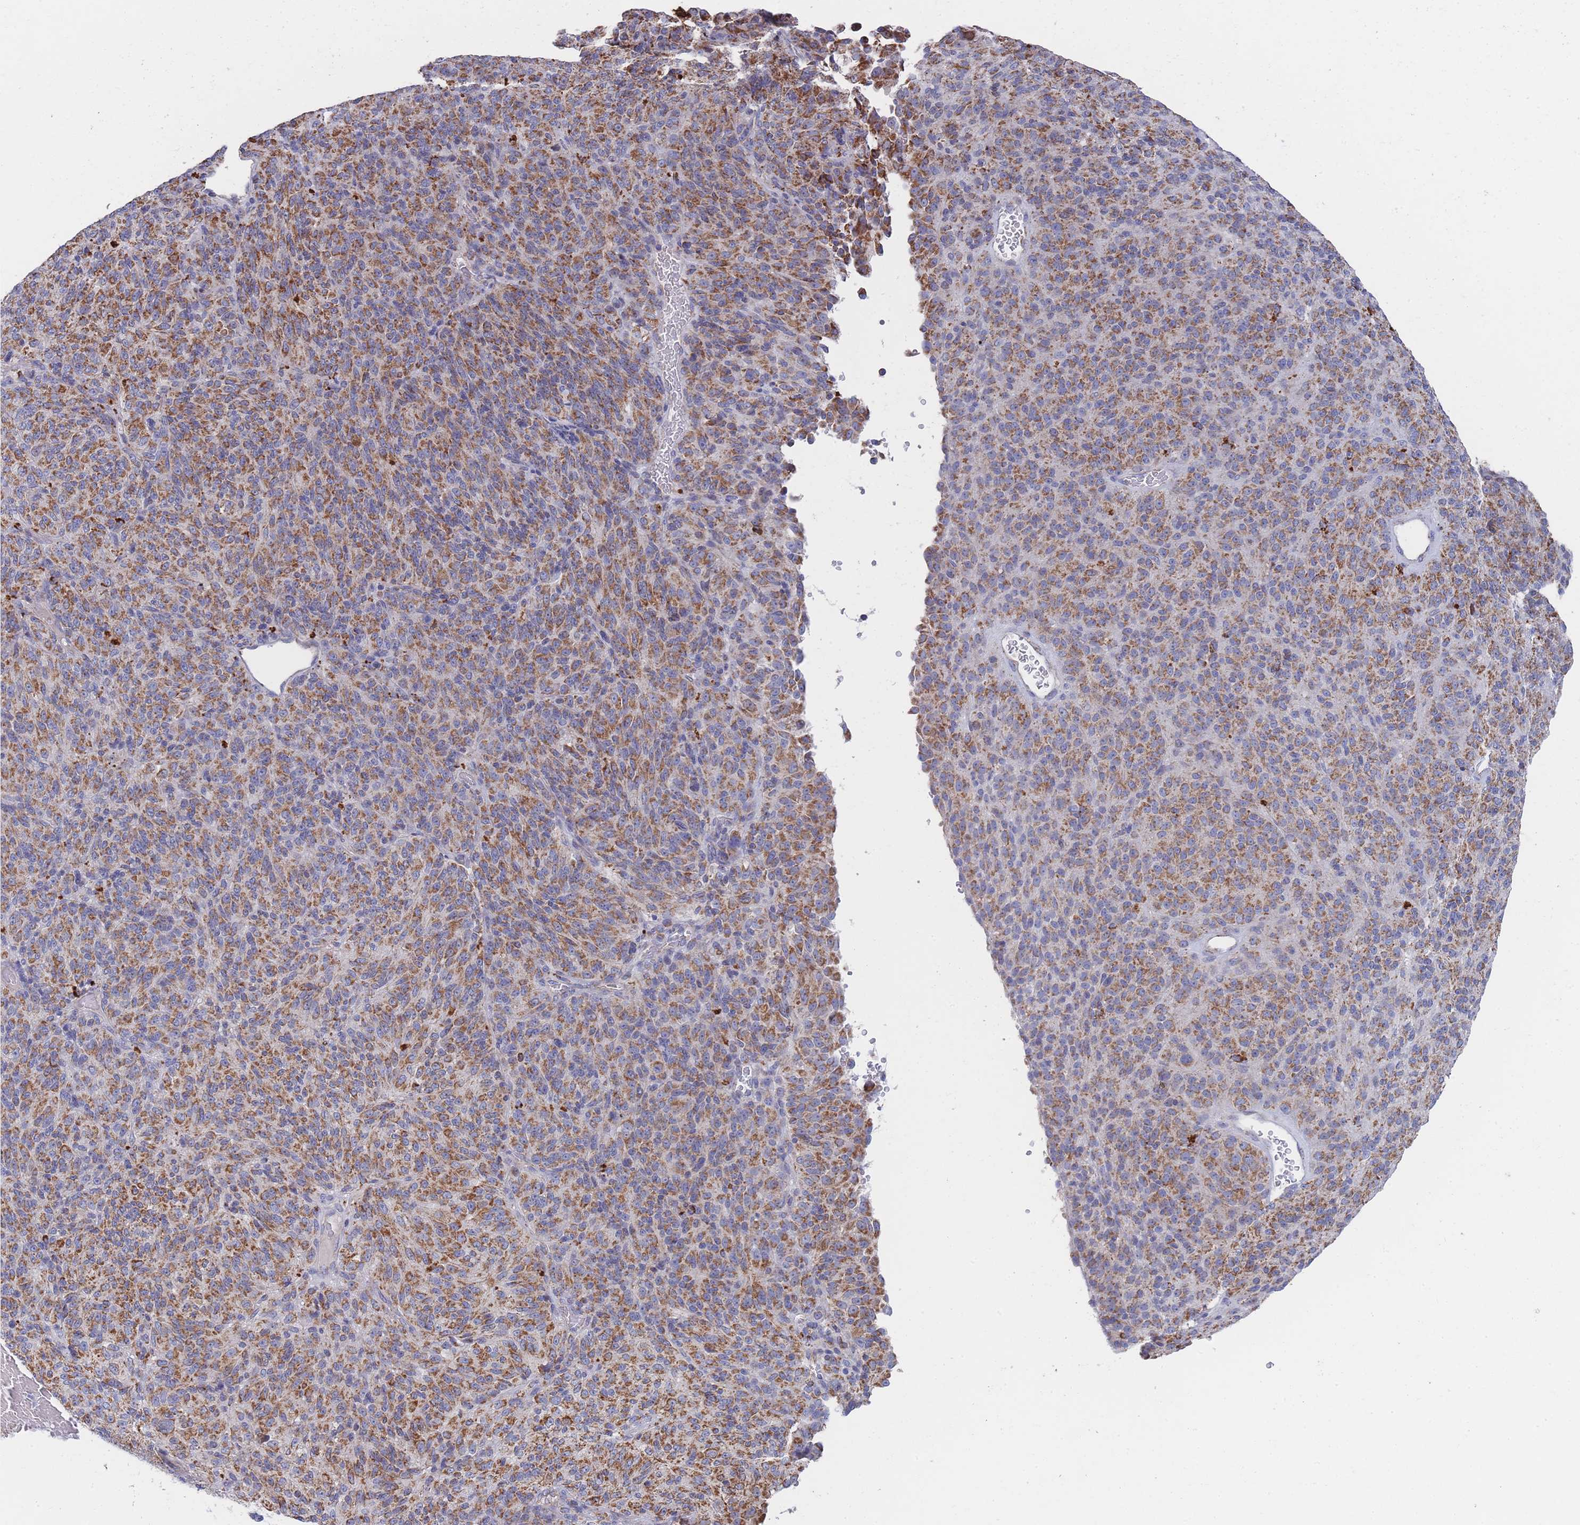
{"staining": {"intensity": "moderate", "quantity": ">75%", "location": "cytoplasmic/membranous"}, "tissue": "melanoma", "cell_type": "Tumor cells", "image_type": "cancer", "snomed": [{"axis": "morphology", "description": "Malignant melanoma, Metastatic site"}, {"axis": "topography", "description": "Brain"}], "caption": "Melanoma stained with immunohistochemistry (IHC) displays moderate cytoplasmic/membranous expression in about >75% of tumor cells.", "gene": "IKZF4", "patient": {"sex": "female", "age": 56}}